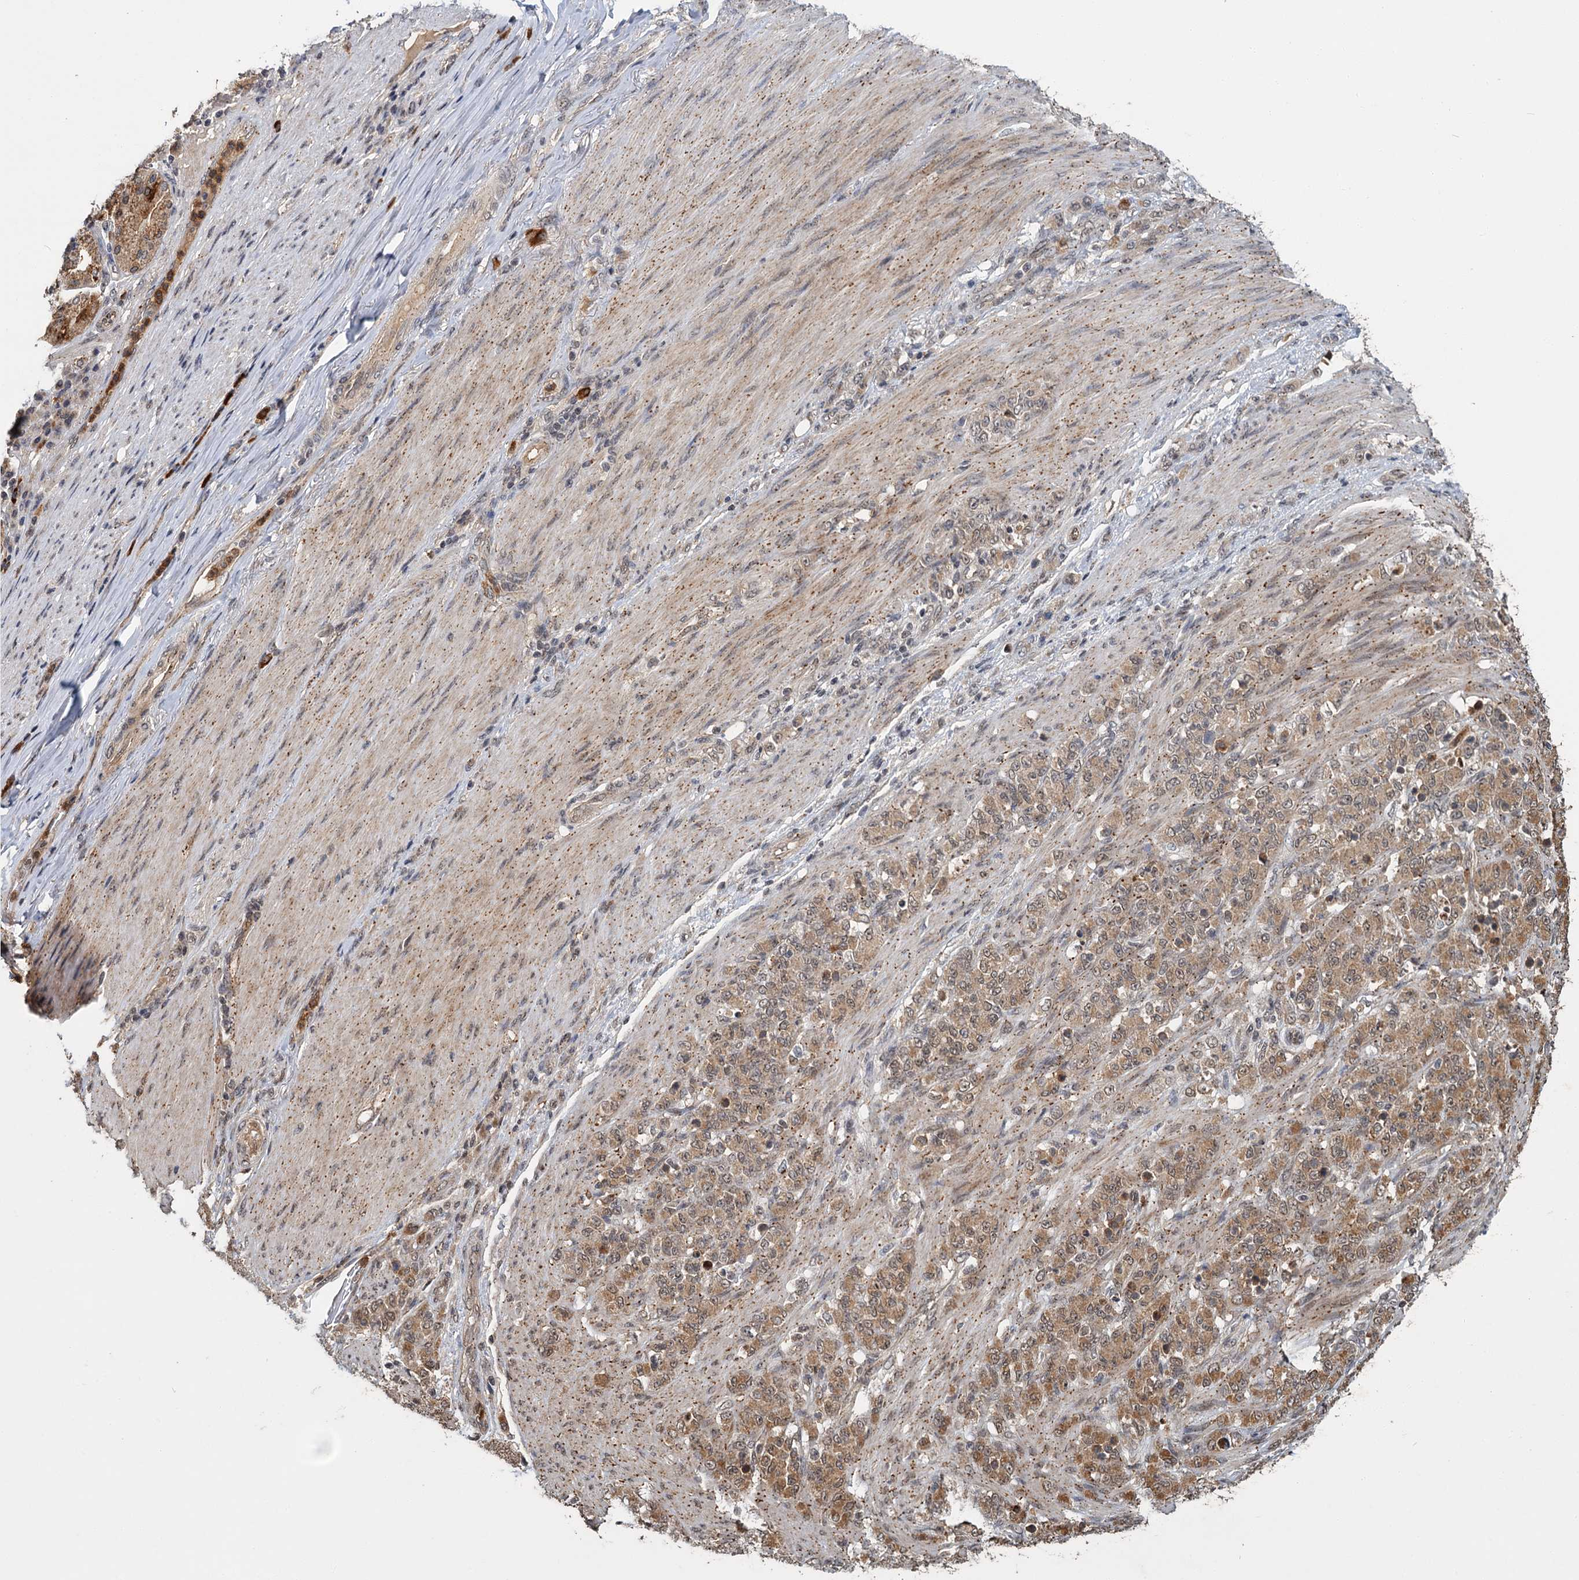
{"staining": {"intensity": "moderate", "quantity": ">75%", "location": "cytoplasmic/membranous,nuclear"}, "tissue": "stomach cancer", "cell_type": "Tumor cells", "image_type": "cancer", "snomed": [{"axis": "morphology", "description": "Adenocarcinoma, NOS"}, {"axis": "topography", "description": "Stomach"}], "caption": "Stomach adenocarcinoma stained for a protein reveals moderate cytoplasmic/membranous and nuclear positivity in tumor cells.", "gene": "KANSL2", "patient": {"sex": "female", "age": 79}}